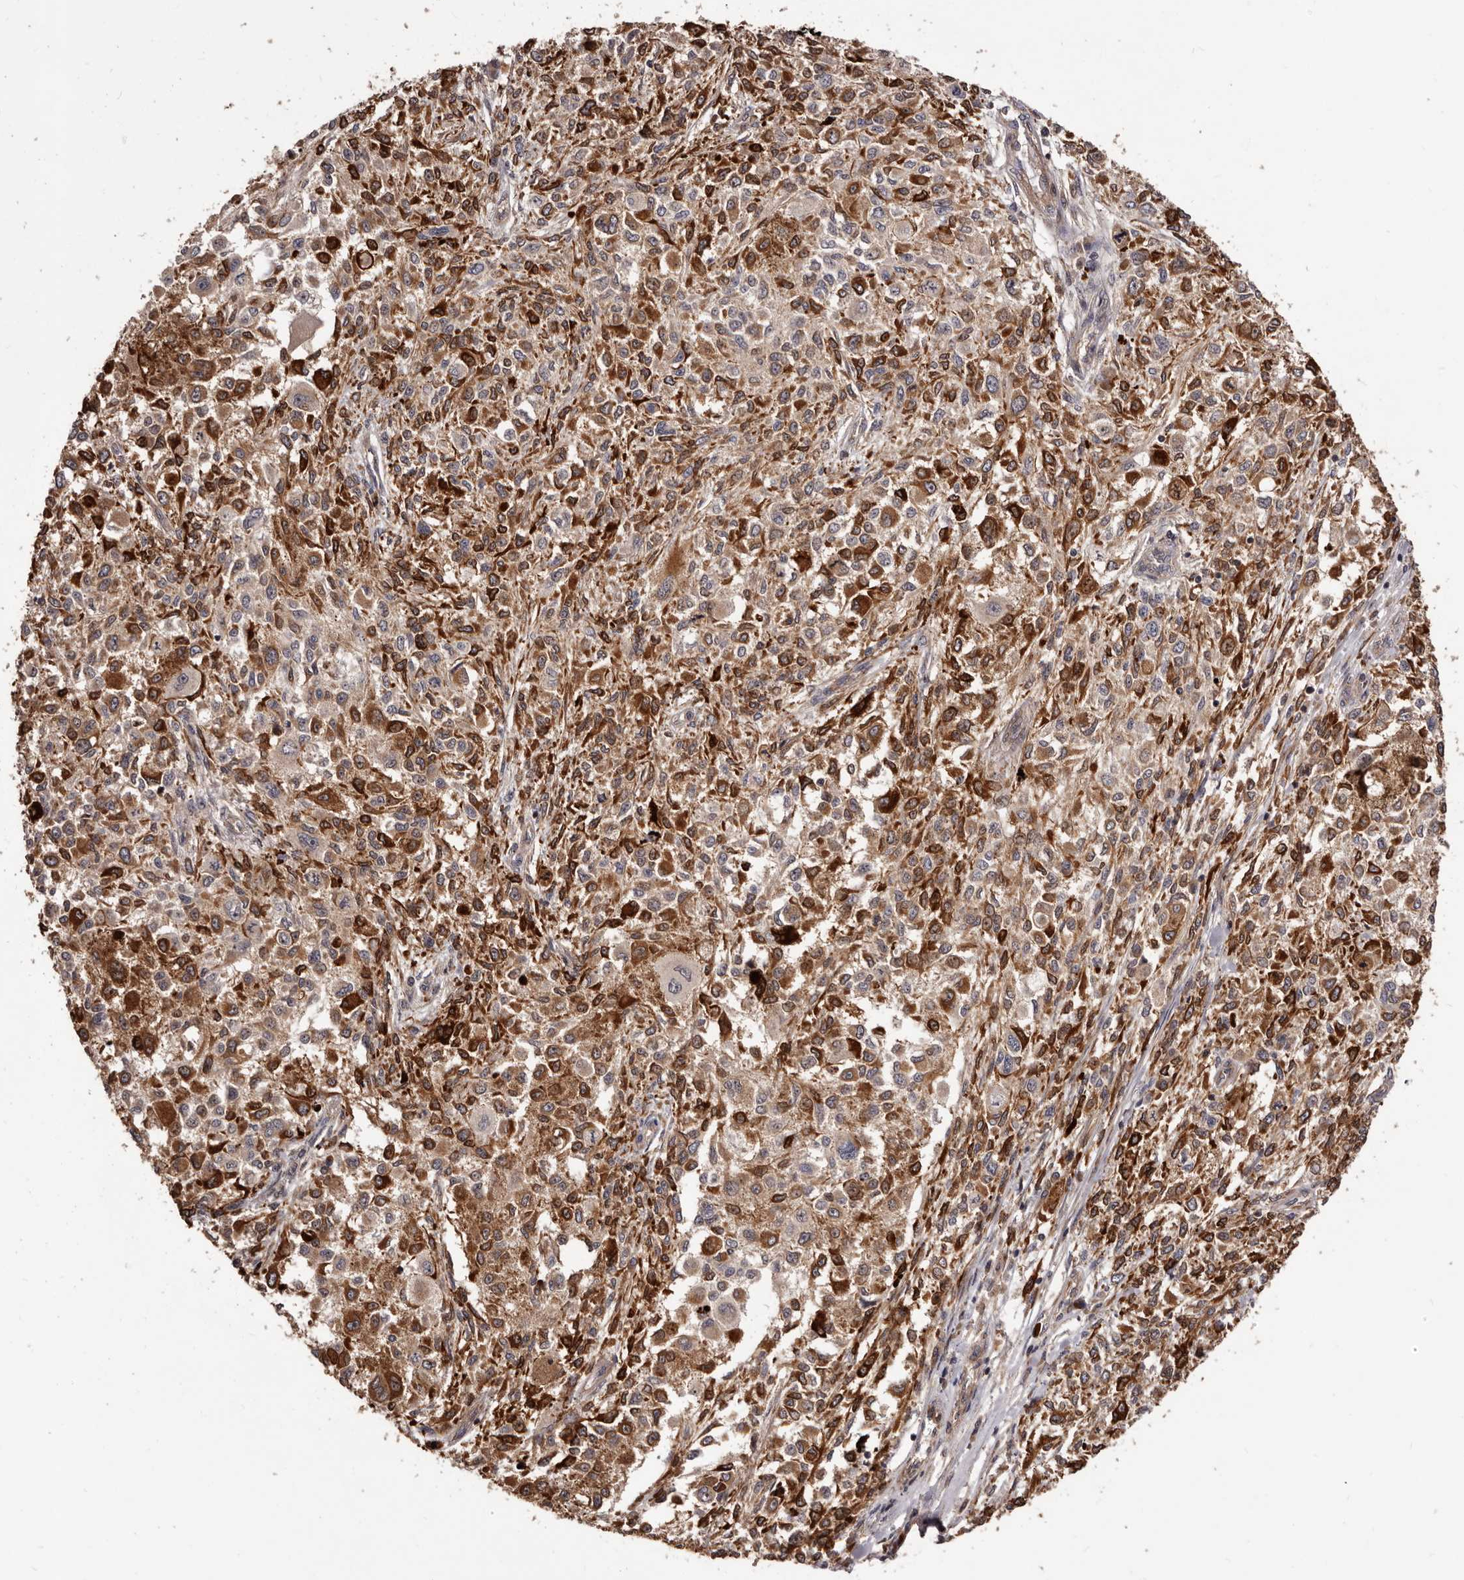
{"staining": {"intensity": "strong", "quantity": "25%-75%", "location": "cytoplasmic/membranous"}, "tissue": "melanoma", "cell_type": "Tumor cells", "image_type": "cancer", "snomed": [{"axis": "morphology", "description": "Necrosis, NOS"}, {"axis": "morphology", "description": "Malignant melanoma, NOS"}, {"axis": "topography", "description": "Skin"}], "caption": "Immunohistochemical staining of human malignant melanoma reveals high levels of strong cytoplasmic/membranous protein staining in approximately 25%-75% of tumor cells.", "gene": "GTPBP1", "patient": {"sex": "female", "age": 87}}